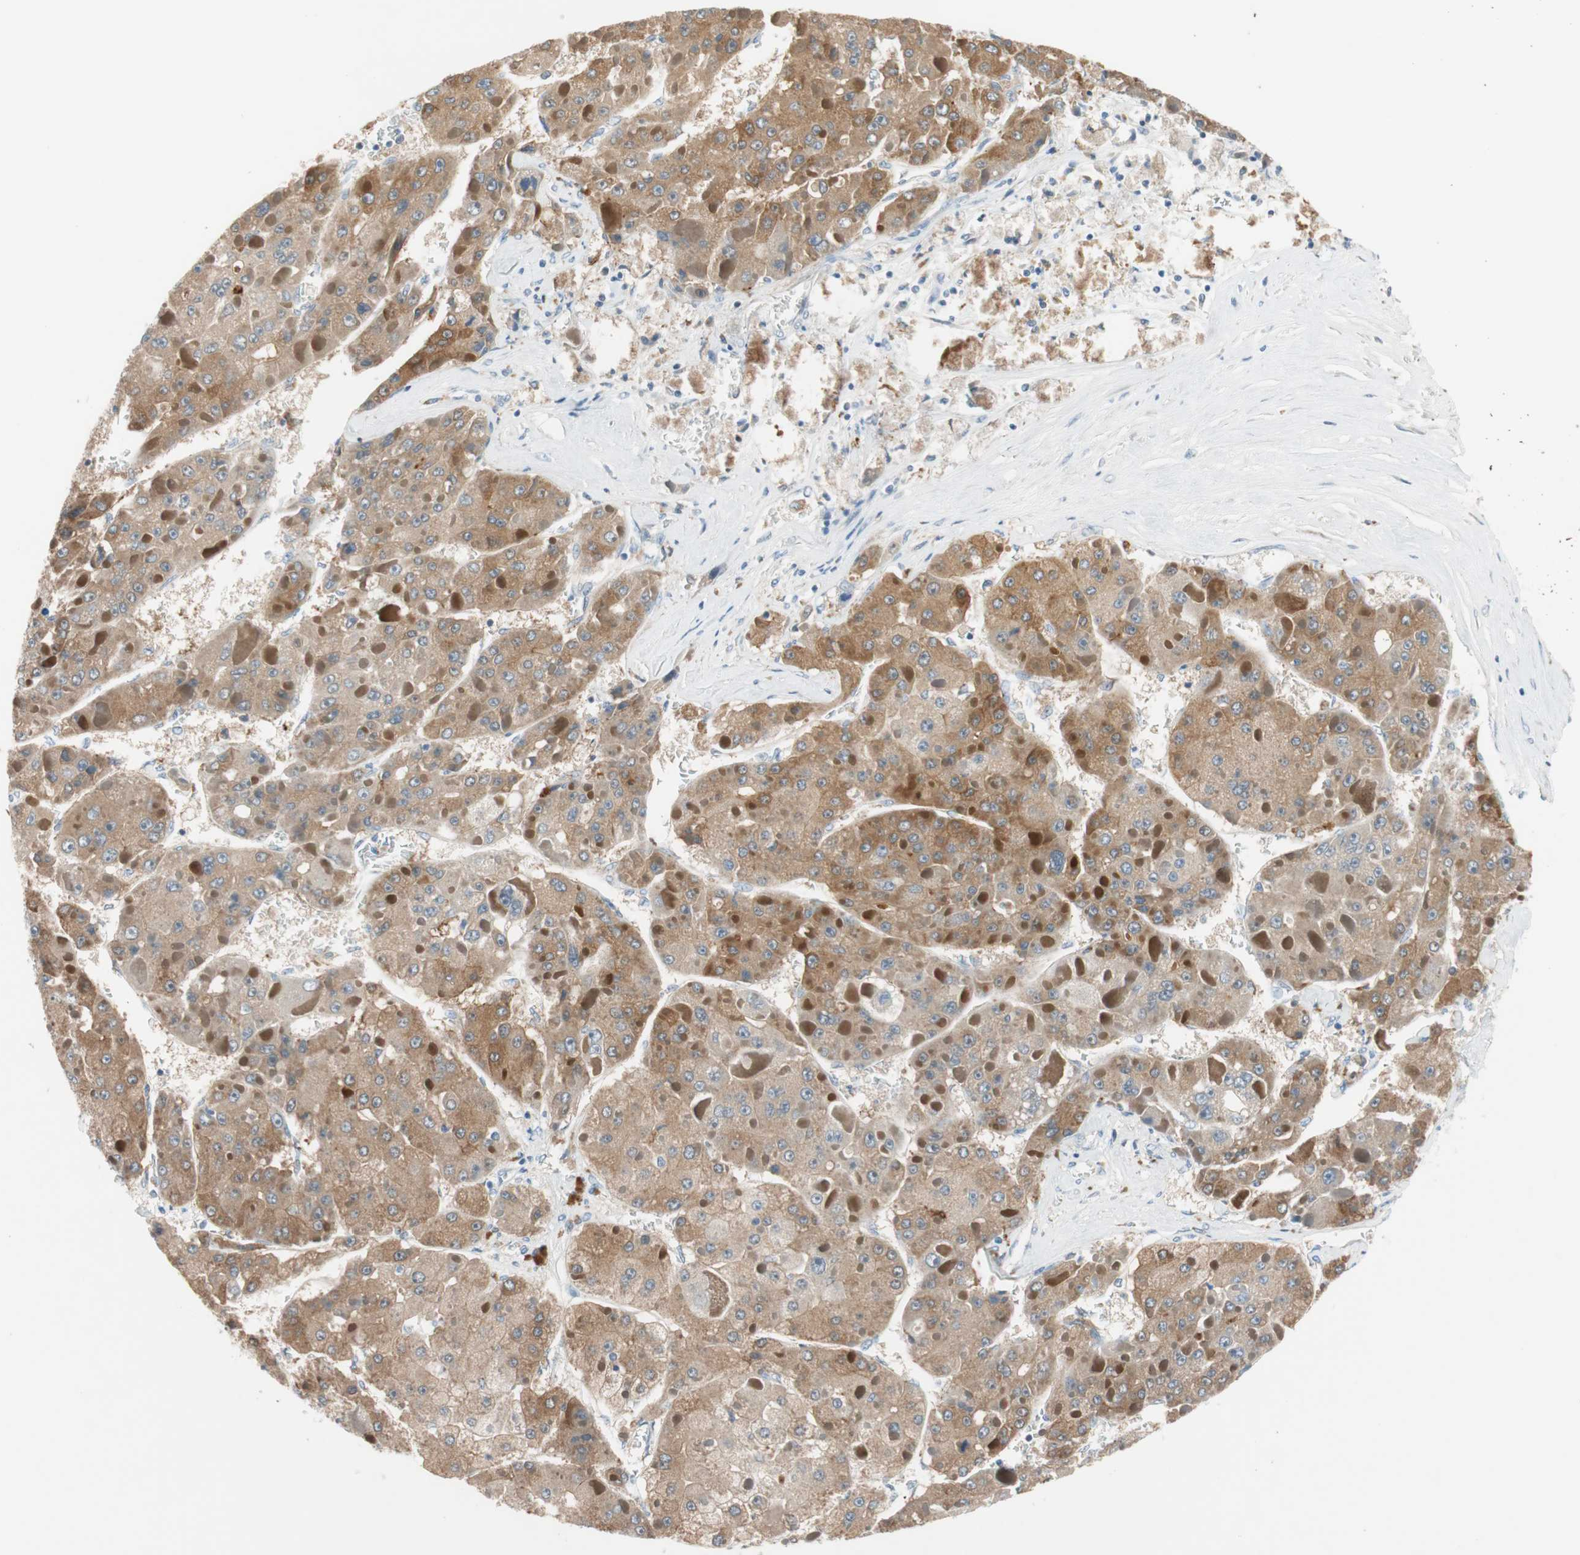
{"staining": {"intensity": "weak", "quantity": ">75%", "location": "cytoplasmic/membranous"}, "tissue": "liver cancer", "cell_type": "Tumor cells", "image_type": "cancer", "snomed": [{"axis": "morphology", "description": "Carcinoma, Hepatocellular, NOS"}, {"axis": "topography", "description": "Liver"}], "caption": "Protein staining of liver cancer tissue displays weak cytoplasmic/membranous staining in about >75% of tumor cells. Using DAB (brown) and hematoxylin (blue) stains, captured at high magnification using brightfield microscopy.", "gene": "PDZK1", "patient": {"sex": "female", "age": 73}}